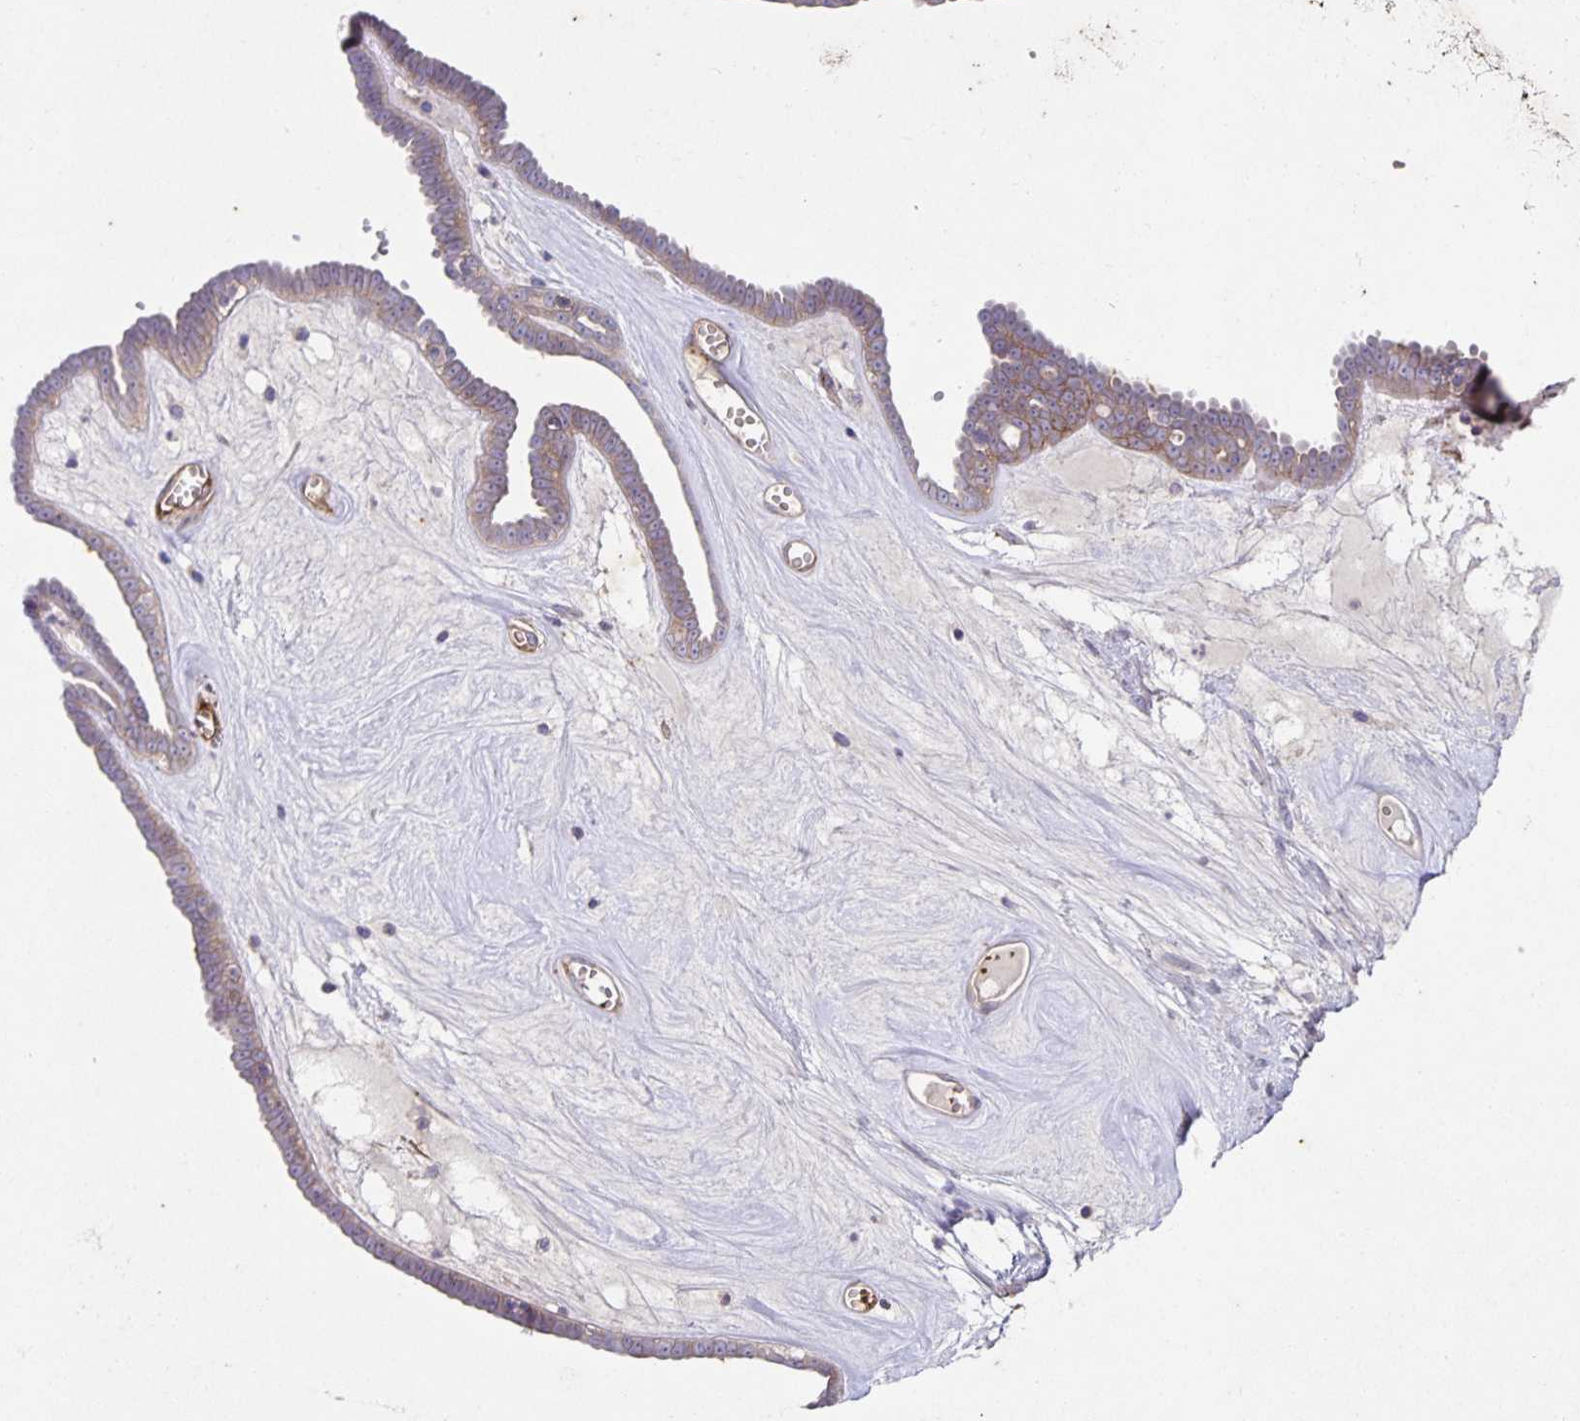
{"staining": {"intensity": "moderate", "quantity": "25%-75%", "location": "cytoplasmic/membranous"}, "tissue": "ovarian cancer", "cell_type": "Tumor cells", "image_type": "cancer", "snomed": [{"axis": "morphology", "description": "Cystadenocarcinoma, serous, NOS"}, {"axis": "topography", "description": "Ovary"}], "caption": "This is an image of immunohistochemistry (IHC) staining of serous cystadenocarcinoma (ovarian), which shows moderate staining in the cytoplasmic/membranous of tumor cells.", "gene": "ITGA2", "patient": {"sex": "female", "age": 71}}